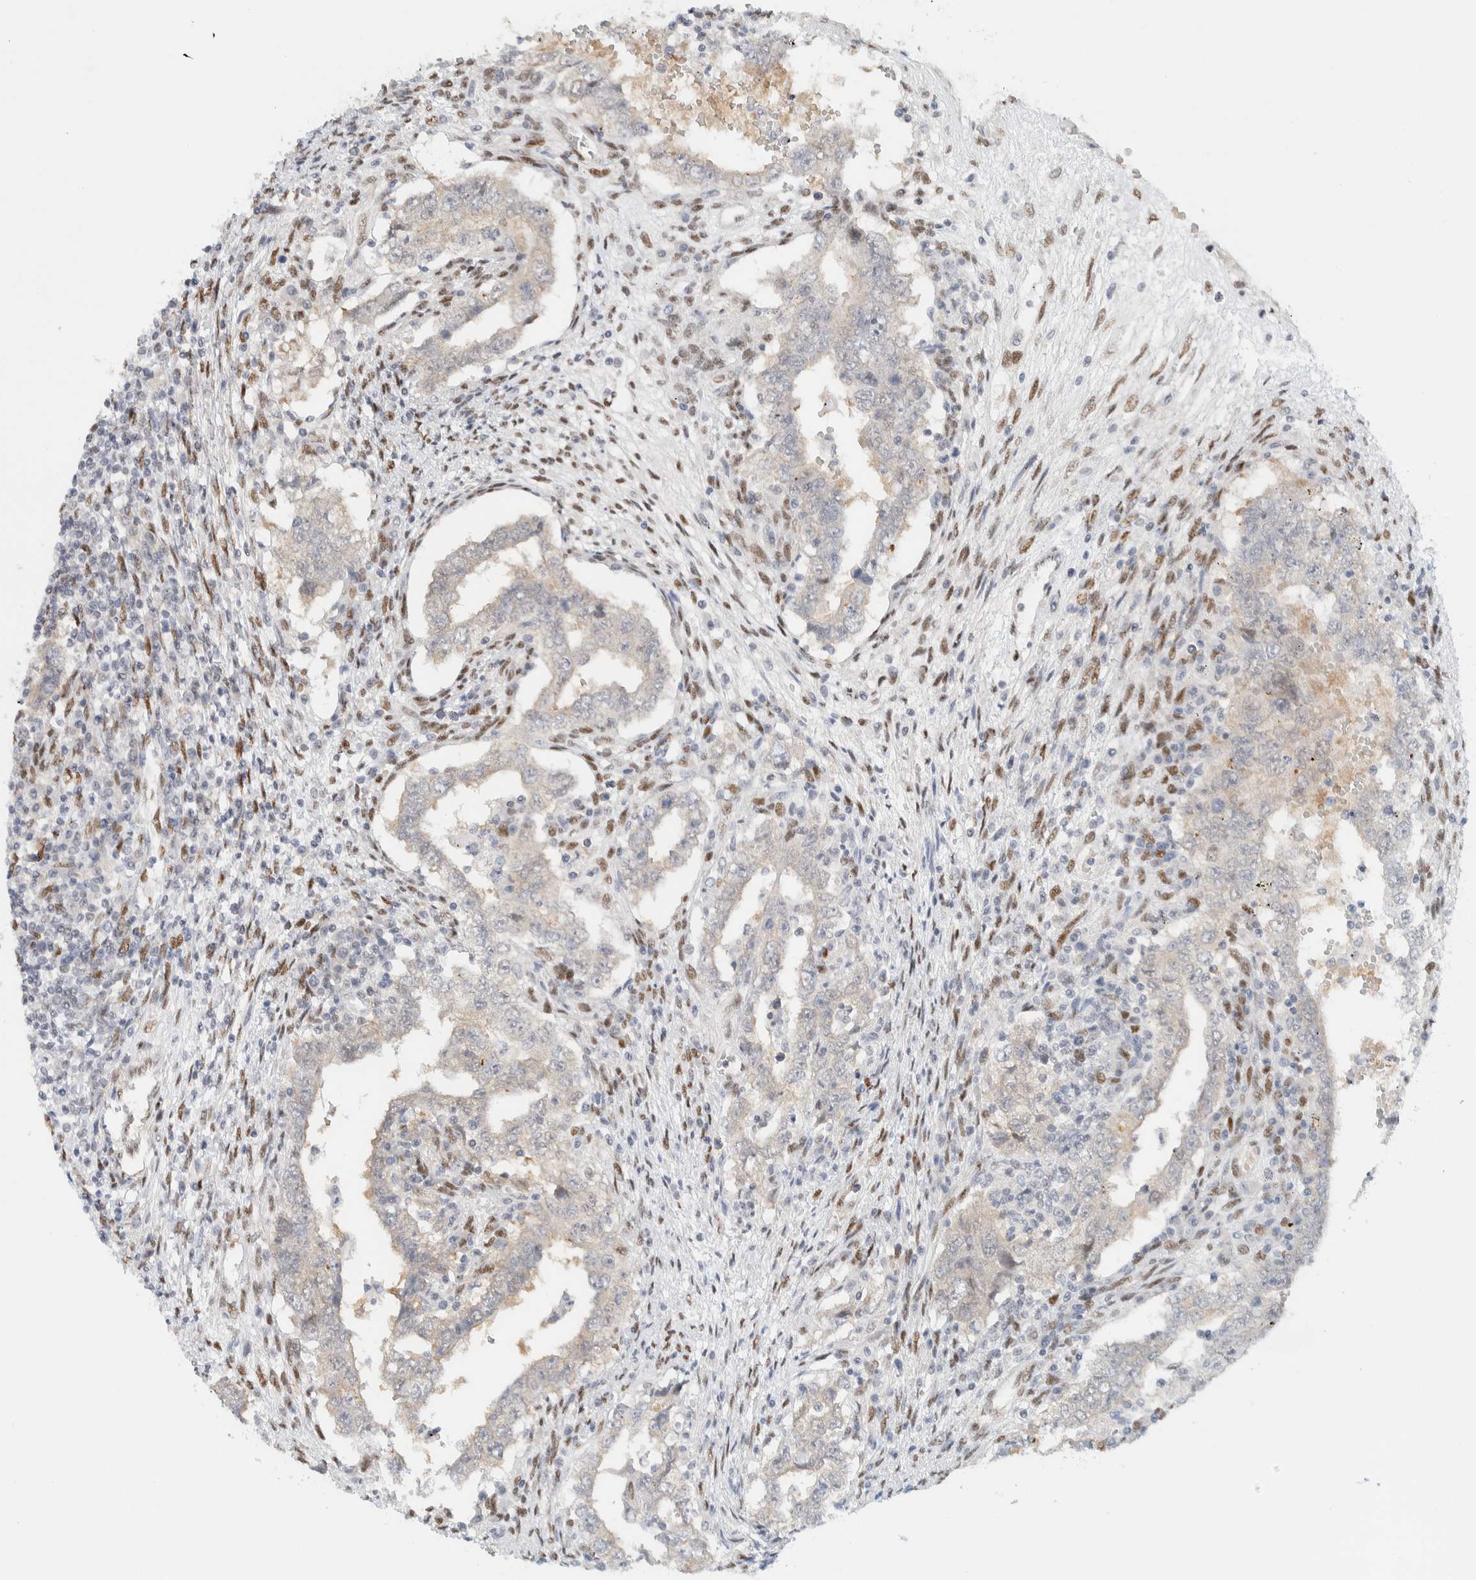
{"staining": {"intensity": "negative", "quantity": "none", "location": "none"}, "tissue": "testis cancer", "cell_type": "Tumor cells", "image_type": "cancer", "snomed": [{"axis": "morphology", "description": "Carcinoma, Embryonal, NOS"}, {"axis": "topography", "description": "Testis"}], "caption": "An immunohistochemistry histopathology image of testis cancer is shown. There is no staining in tumor cells of testis cancer.", "gene": "ZNF683", "patient": {"sex": "male", "age": 26}}